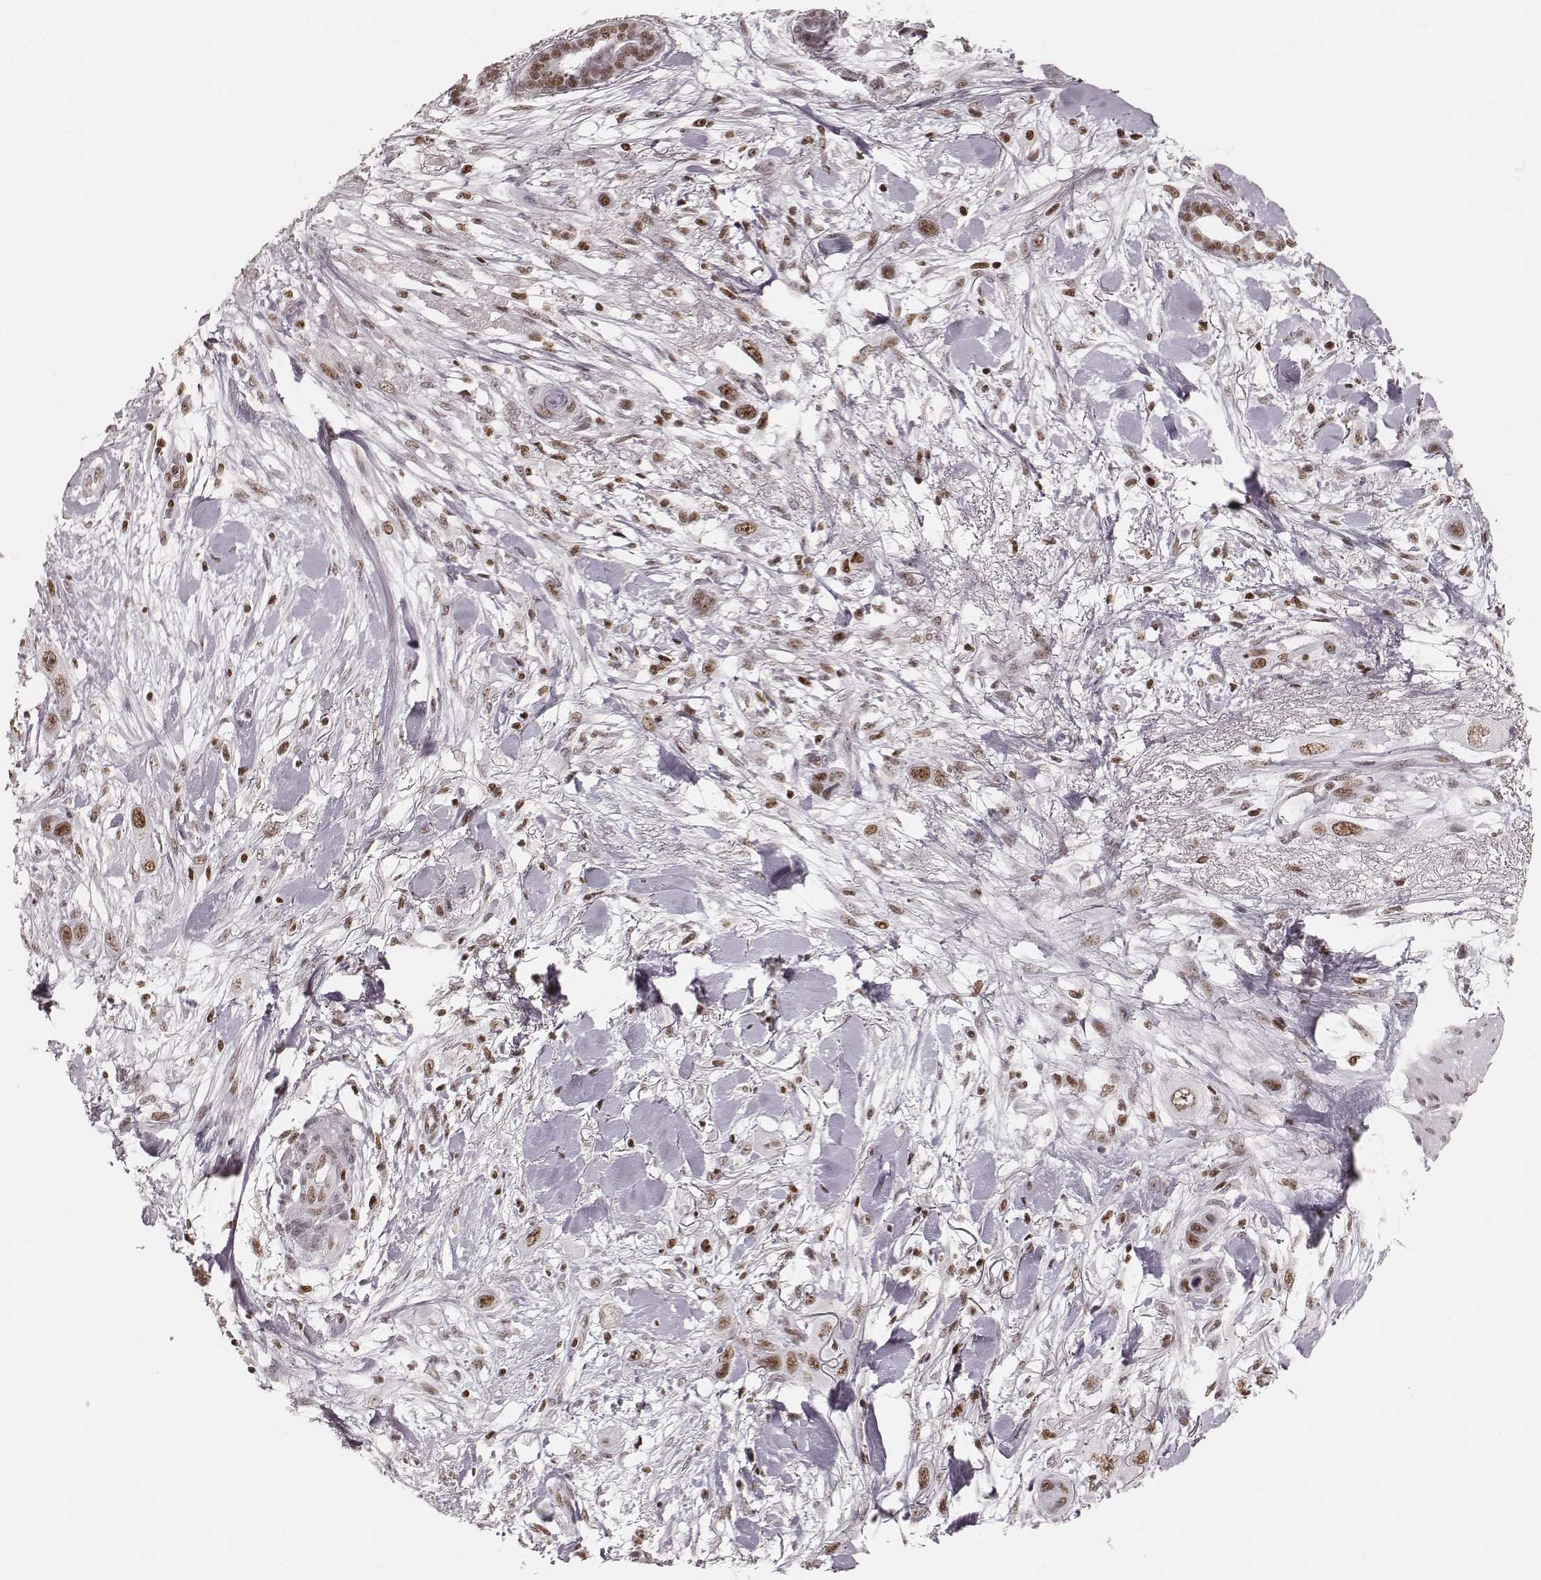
{"staining": {"intensity": "moderate", "quantity": ">75%", "location": "nuclear"}, "tissue": "skin cancer", "cell_type": "Tumor cells", "image_type": "cancer", "snomed": [{"axis": "morphology", "description": "Squamous cell carcinoma, NOS"}, {"axis": "topography", "description": "Skin"}], "caption": "Skin cancer stained for a protein (brown) demonstrates moderate nuclear positive expression in about >75% of tumor cells.", "gene": "PARP1", "patient": {"sex": "male", "age": 79}}